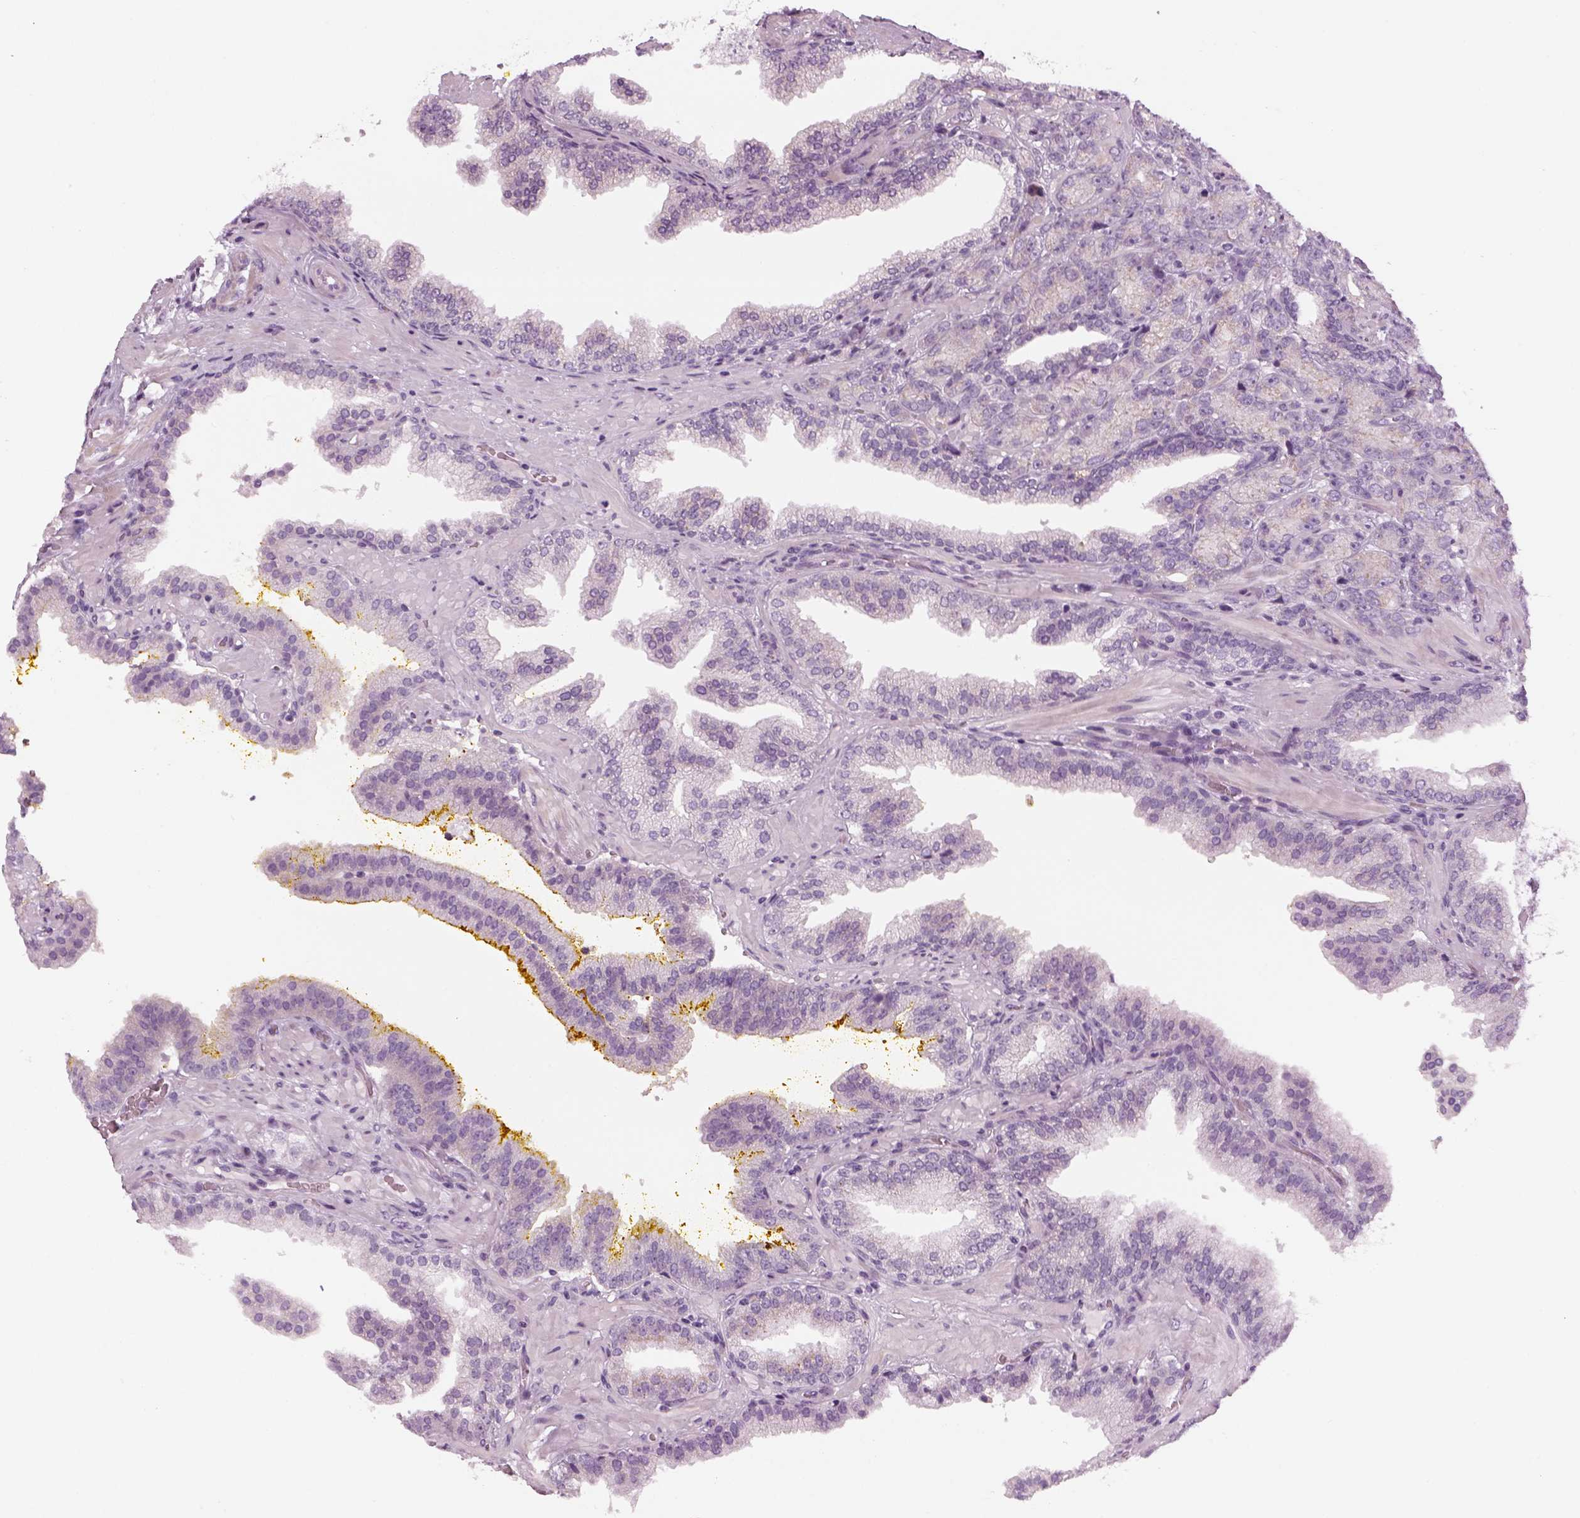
{"staining": {"intensity": "negative", "quantity": "none", "location": "none"}, "tissue": "prostate cancer", "cell_type": "Tumor cells", "image_type": "cancer", "snomed": [{"axis": "morphology", "description": "Adenocarcinoma, NOS"}, {"axis": "topography", "description": "Prostate"}], "caption": "High magnification brightfield microscopy of prostate cancer stained with DAB (3,3'-diaminobenzidine) (brown) and counterstained with hematoxylin (blue): tumor cells show no significant positivity.", "gene": "LRRIQ3", "patient": {"sex": "male", "age": 63}}